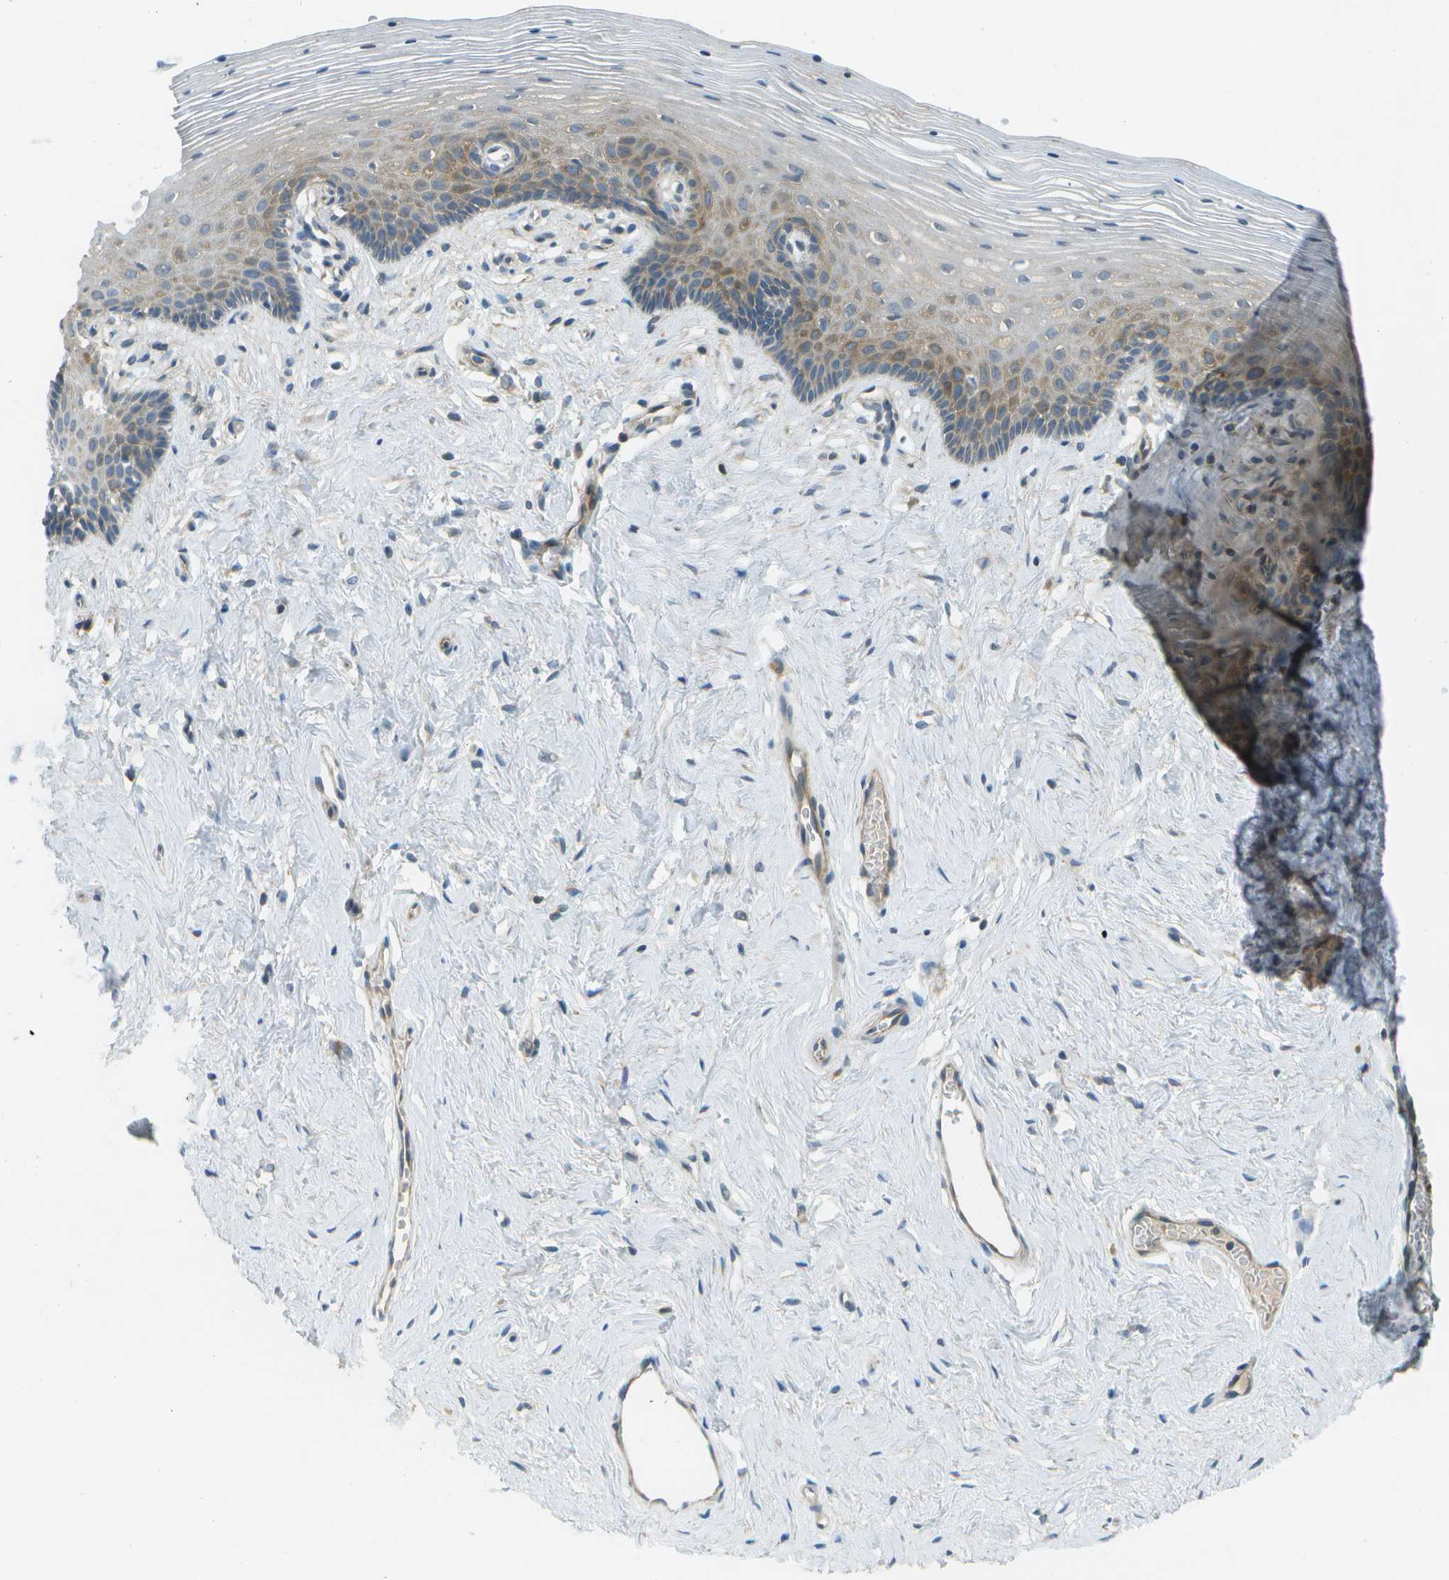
{"staining": {"intensity": "moderate", "quantity": "<25%", "location": "cytoplasmic/membranous"}, "tissue": "vagina", "cell_type": "Squamous epithelial cells", "image_type": "normal", "snomed": [{"axis": "morphology", "description": "Normal tissue, NOS"}, {"axis": "topography", "description": "Vagina"}], "caption": "Moderate cytoplasmic/membranous protein staining is seen in about <25% of squamous epithelial cells in vagina.", "gene": "WNK2", "patient": {"sex": "female", "age": 32}}